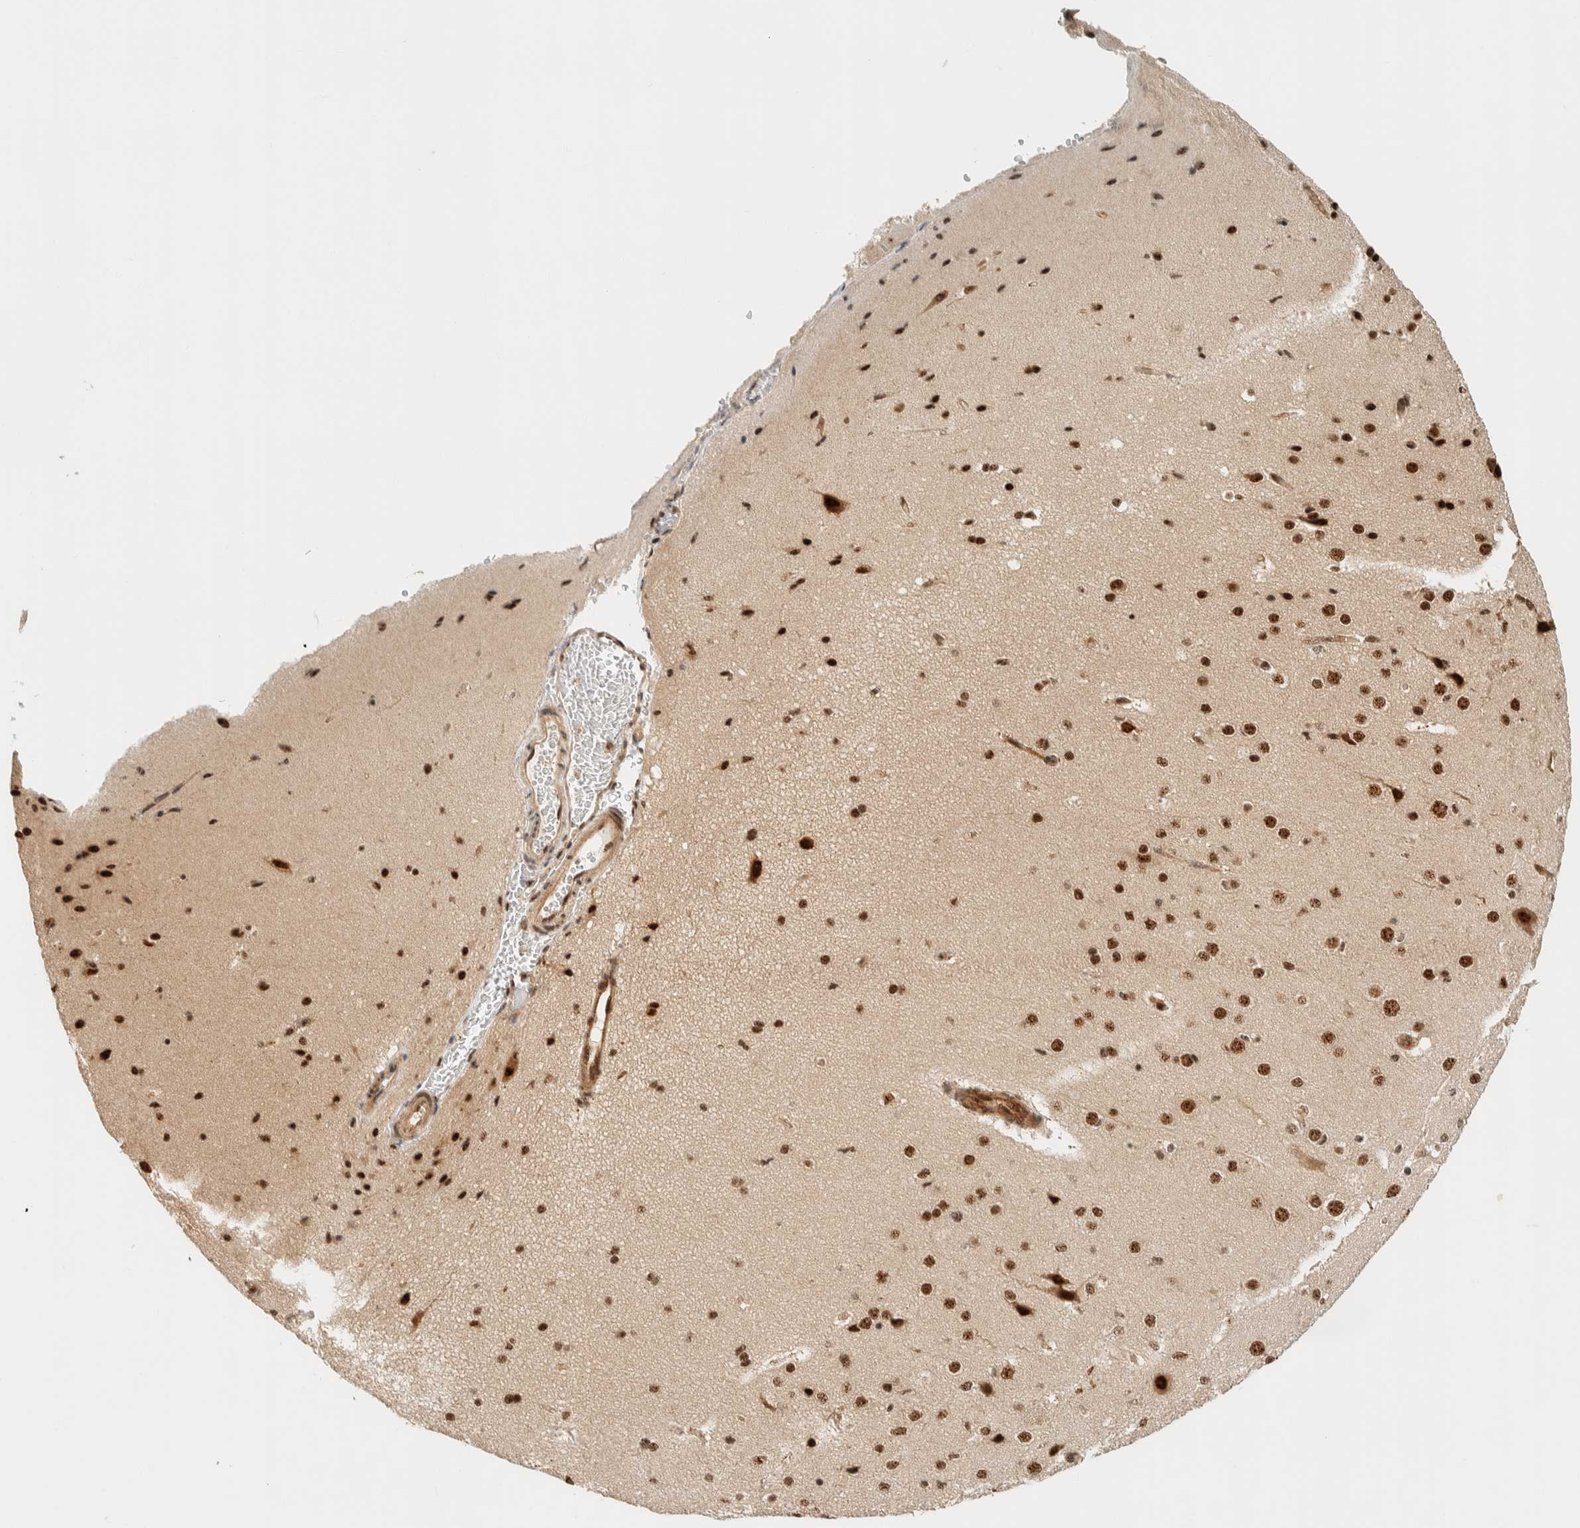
{"staining": {"intensity": "moderate", "quantity": ">75%", "location": "cytoplasmic/membranous,nuclear"}, "tissue": "cerebral cortex", "cell_type": "Endothelial cells", "image_type": "normal", "snomed": [{"axis": "morphology", "description": "Normal tissue, NOS"}, {"axis": "morphology", "description": "Developmental malformation"}, {"axis": "topography", "description": "Cerebral cortex"}], "caption": "Endothelial cells exhibit moderate cytoplasmic/membranous,nuclear staining in approximately >75% of cells in unremarkable cerebral cortex.", "gene": "SIK1", "patient": {"sex": "female", "age": 30}}